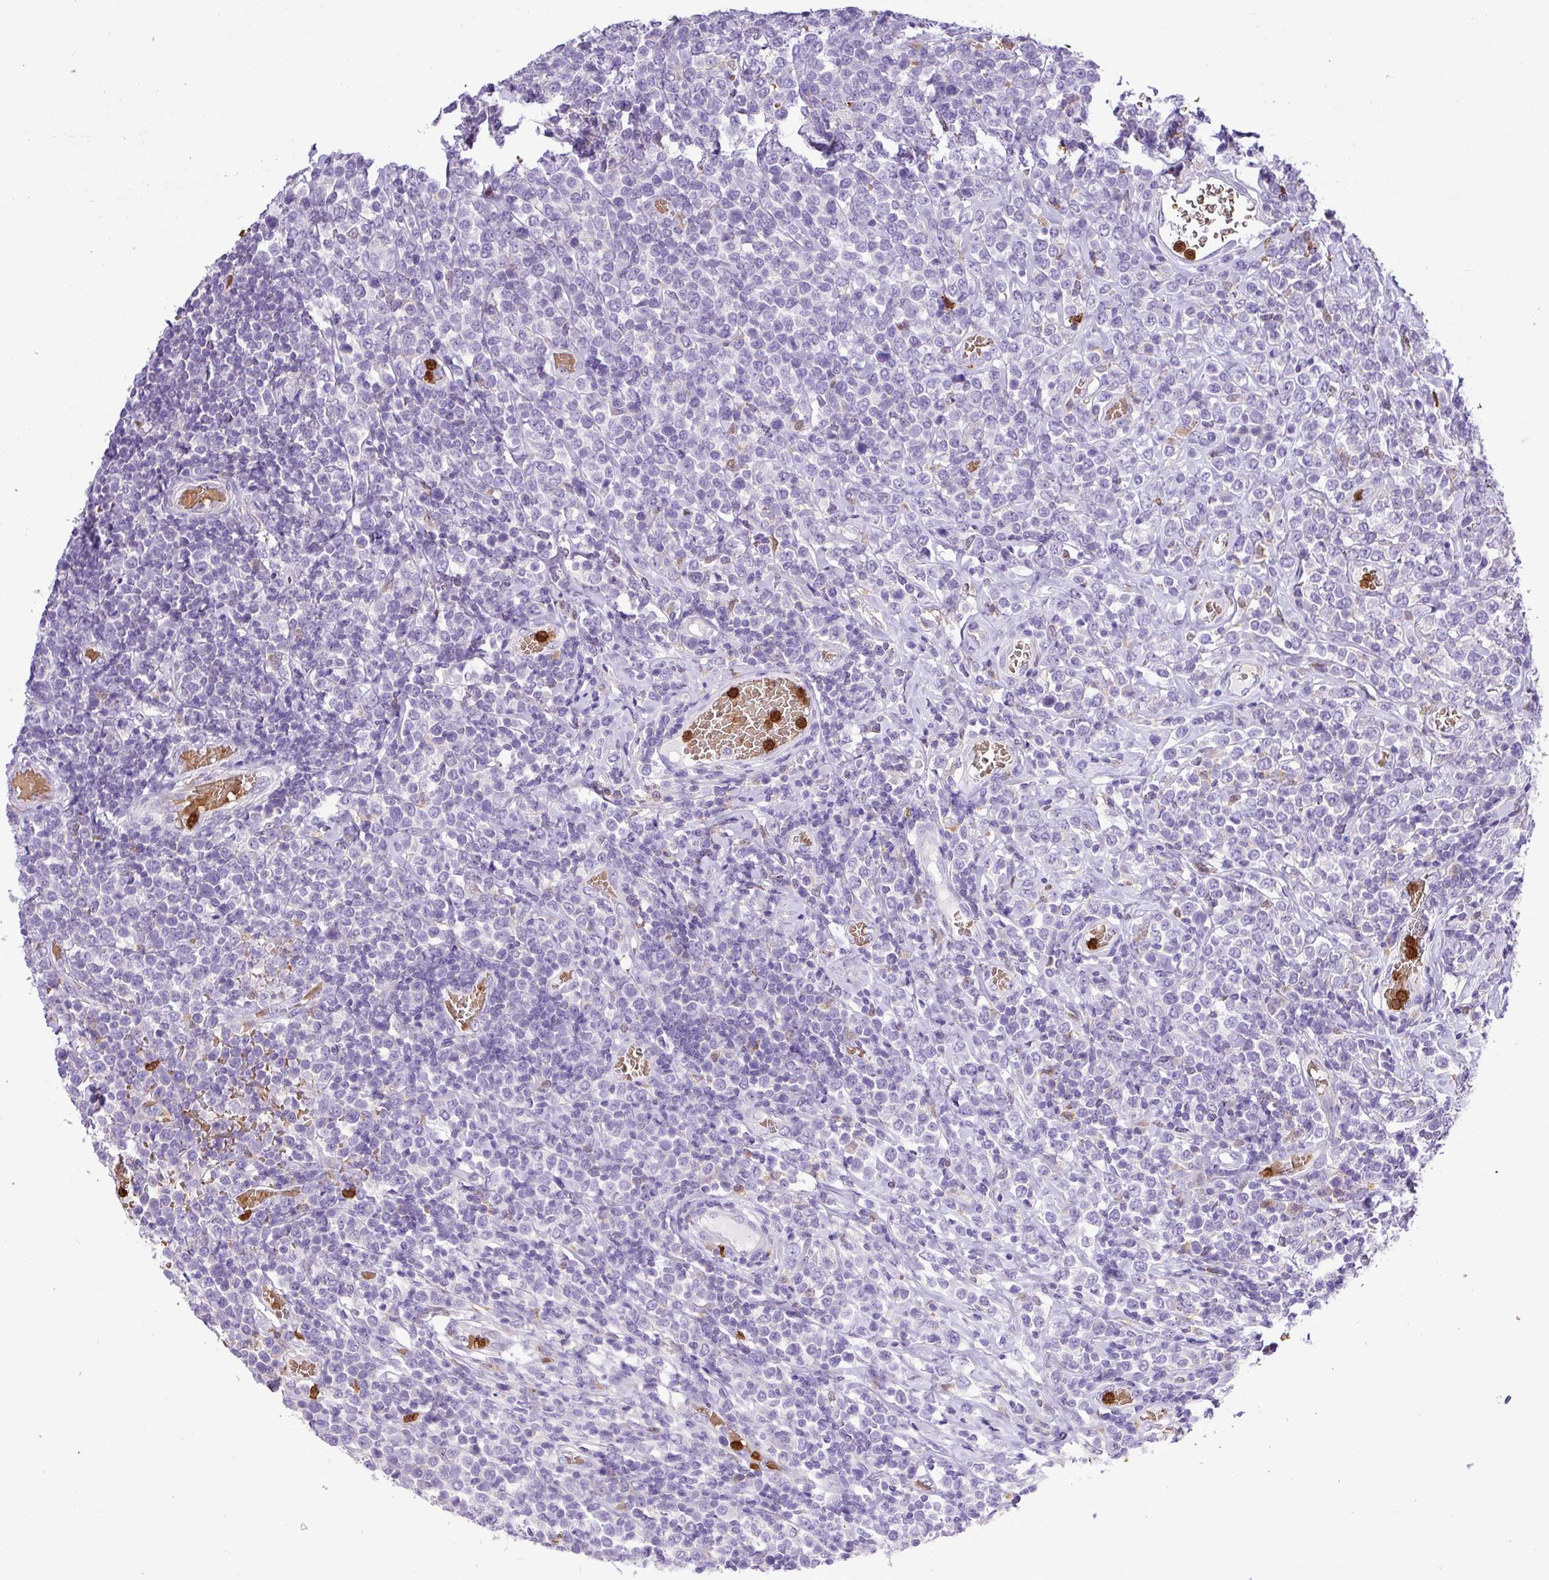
{"staining": {"intensity": "negative", "quantity": "none", "location": "none"}, "tissue": "lymphoma", "cell_type": "Tumor cells", "image_type": "cancer", "snomed": [{"axis": "morphology", "description": "Malignant lymphoma, non-Hodgkin's type, High grade"}, {"axis": "topography", "description": "Soft tissue"}], "caption": "IHC of human lymphoma displays no expression in tumor cells. (Immunohistochemistry (ihc), brightfield microscopy, high magnification).", "gene": "MGAT4B", "patient": {"sex": "female", "age": 56}}